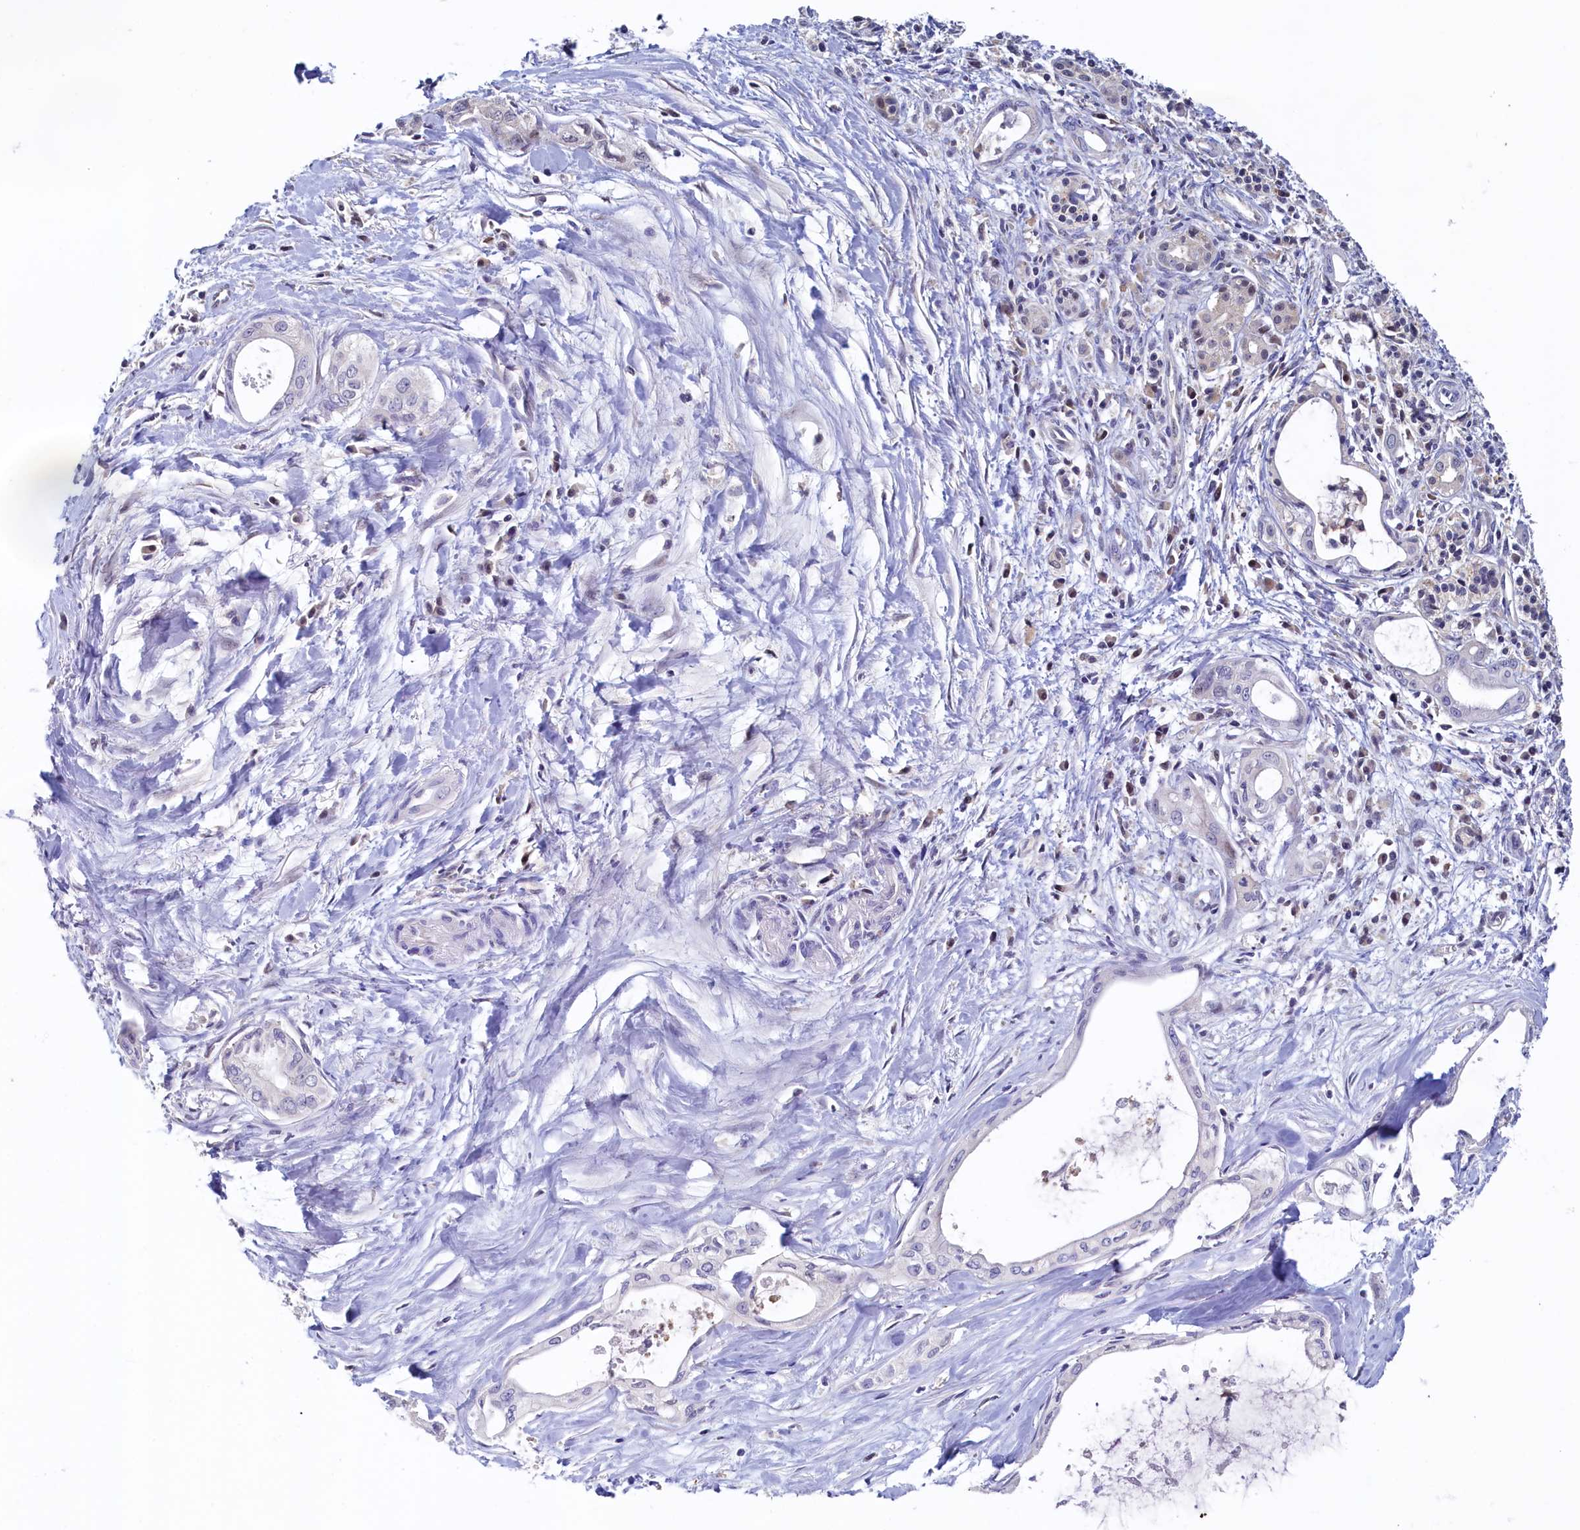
{"staining": {"intensity": "negative", "quantity": "none", "location": "none"}, "tissue": "pancreatic cancer", "cell_type": "Tumor cells", "image_type": "cancer", "snomed": [{"axis": "morphology", "description": "Adenocarcinoma, NOS"}, {"axis": "topography", "description": "Pancreas"}], "caption": "Immunohistochemical staining of adenocarcinoma (pancreatic) shows no significant positivity in tumor cells. (DAB immunohistochemistry with hematoxylin counter stain).", "gene": "PAAF1", "patient": {"sex": "male", "age": 72}}